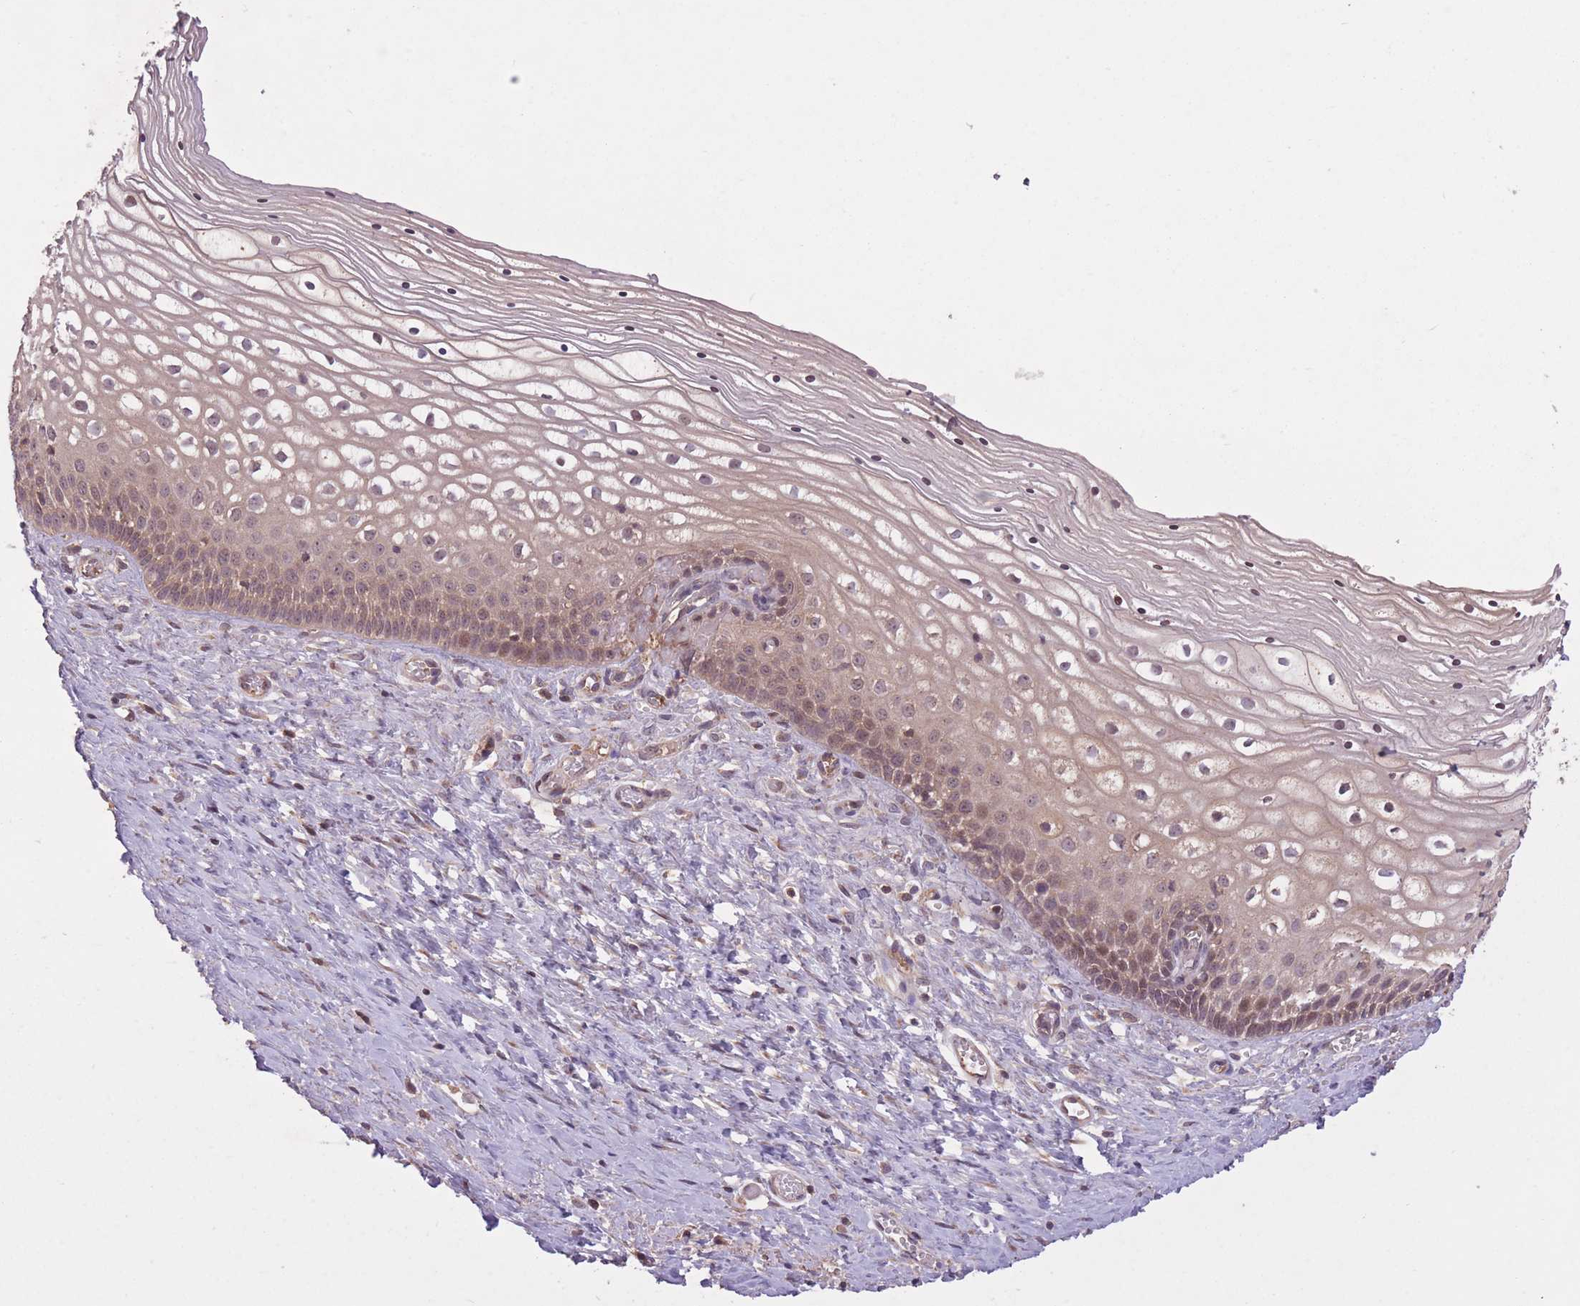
{"staining": {"intensity": "moderate", "quantity": "25%-75%", "location": "nuclear"}, "tissue": "vagina", "cell_type": "Squamous epithelial cells", "image_type": "normal", "snomed": [{"axis": "morphology", "description": "Normal tissue, NOS"}, {"axis": "topography", "description": "Vagina"}], "caption": "Immunohistochemistry photomicrograph of unremarkable vagina: human vagina stained using IHC shows medium levels of moderate protein expression localized specifically in the nuclear of squamous epithelial cells, appearing as a nuclear brown color.", "gene": "POLR3F", "patient": {"sex": "female", "age": 59}}